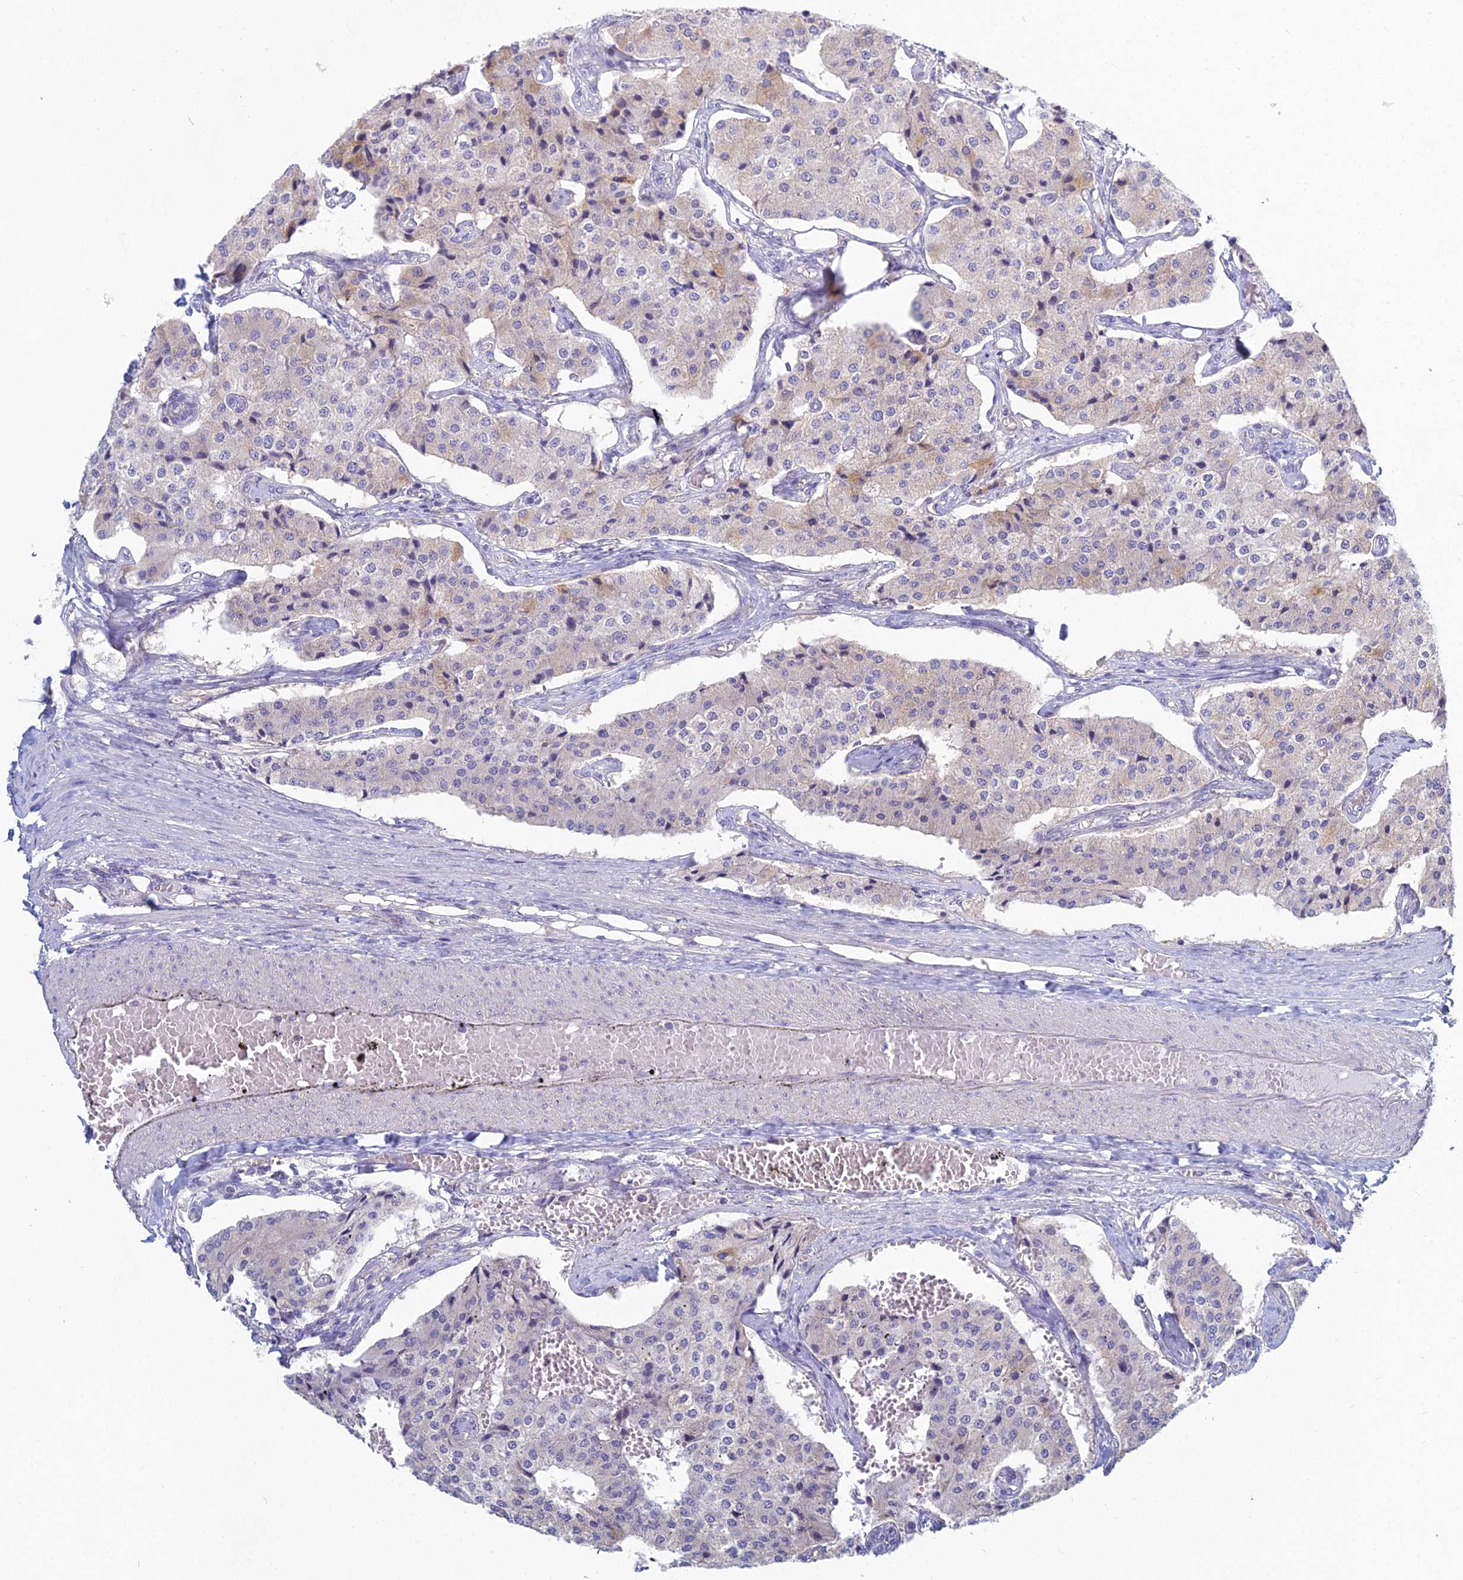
{"staining": {"intensity": "negative", "quantity": "none", "location": "none"}, "tissue": "carcinoid", "cell_type": "Tumor cells", "image_type": "cancer", "snomed": [{"axis": "morphology", "description": "Carcinoid, malignant, NOS"}, {"axis": "topography", "description": "Colon"}], "caption": "High power microscopy histopathology image of an immunohistochemistry histopathology image of carcinoid, revealing no significant expression in tumor cells. Brightfield microscopy of immunohistochemistry stained with DAB (3,3'-diaminobenzidine) (brown) and hematoxylin (blue), captured at high magnification.", "gene": "METTL26", "patient": {"sex": "female", "age": 52}}